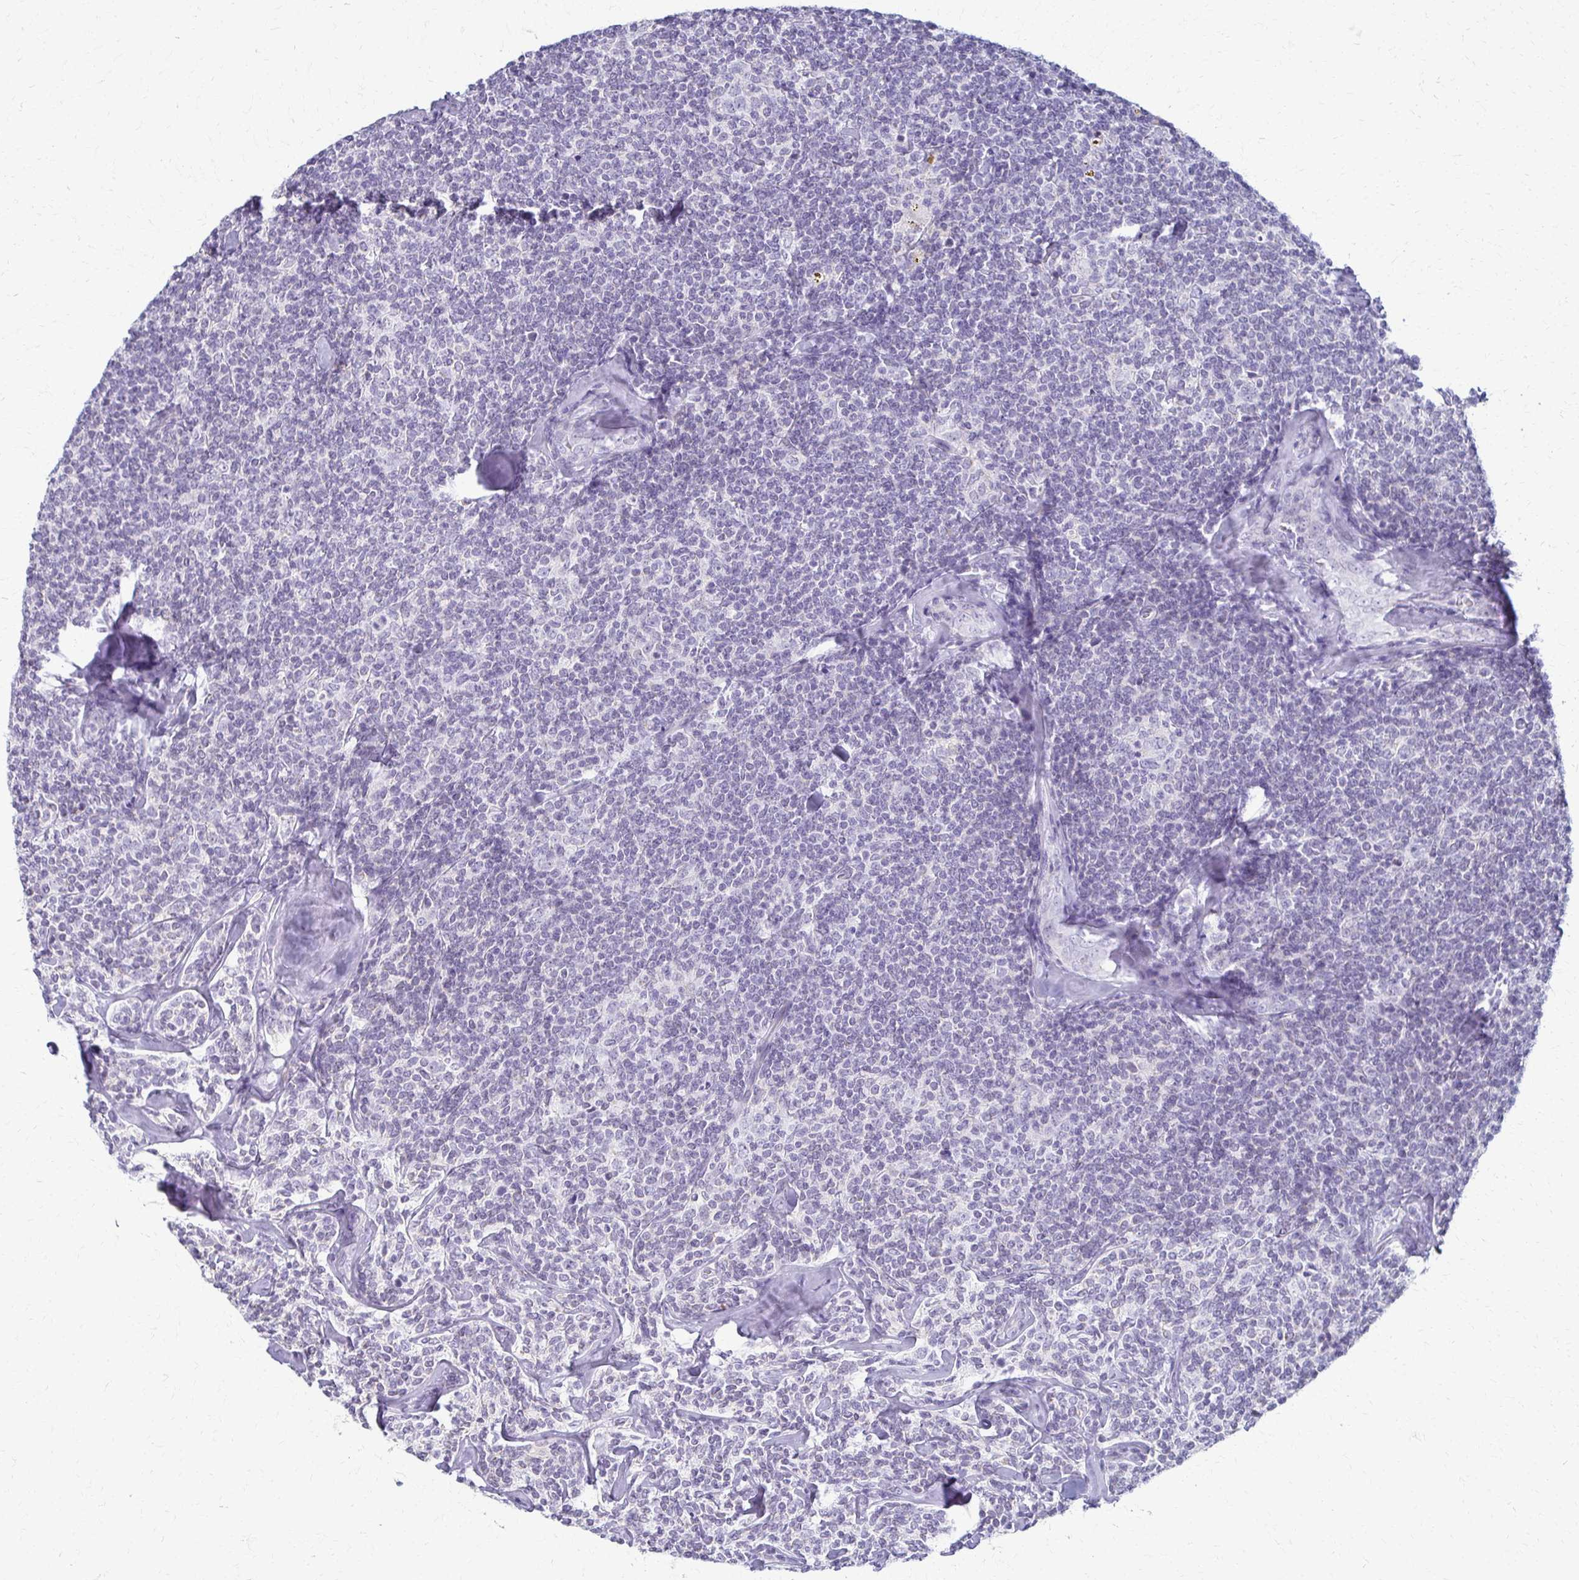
{"staining": {"intensity": "negative", "quantity": "none", "location": "none"}, "tissue": "lymphoma", "cell_type": "Tumor cells", "image_type": "cancer", "snomed": [{"axis": "morphology", "description": "Malignant lymphoma, non-Hodgkin's type, Low grade"}, {"axis": "topography", "description": "Lymph node"}], "caption": "Photomicrograph shows no significant protein staining in tumor cells of malignant lymphoma, non-Hodgkin's type (low-grade). (DAB (3,3'-diaminobenzidine) IHC, high magnification).", "gene": "FCGR2B", "patient": {"sex": "female", "age": 56}}